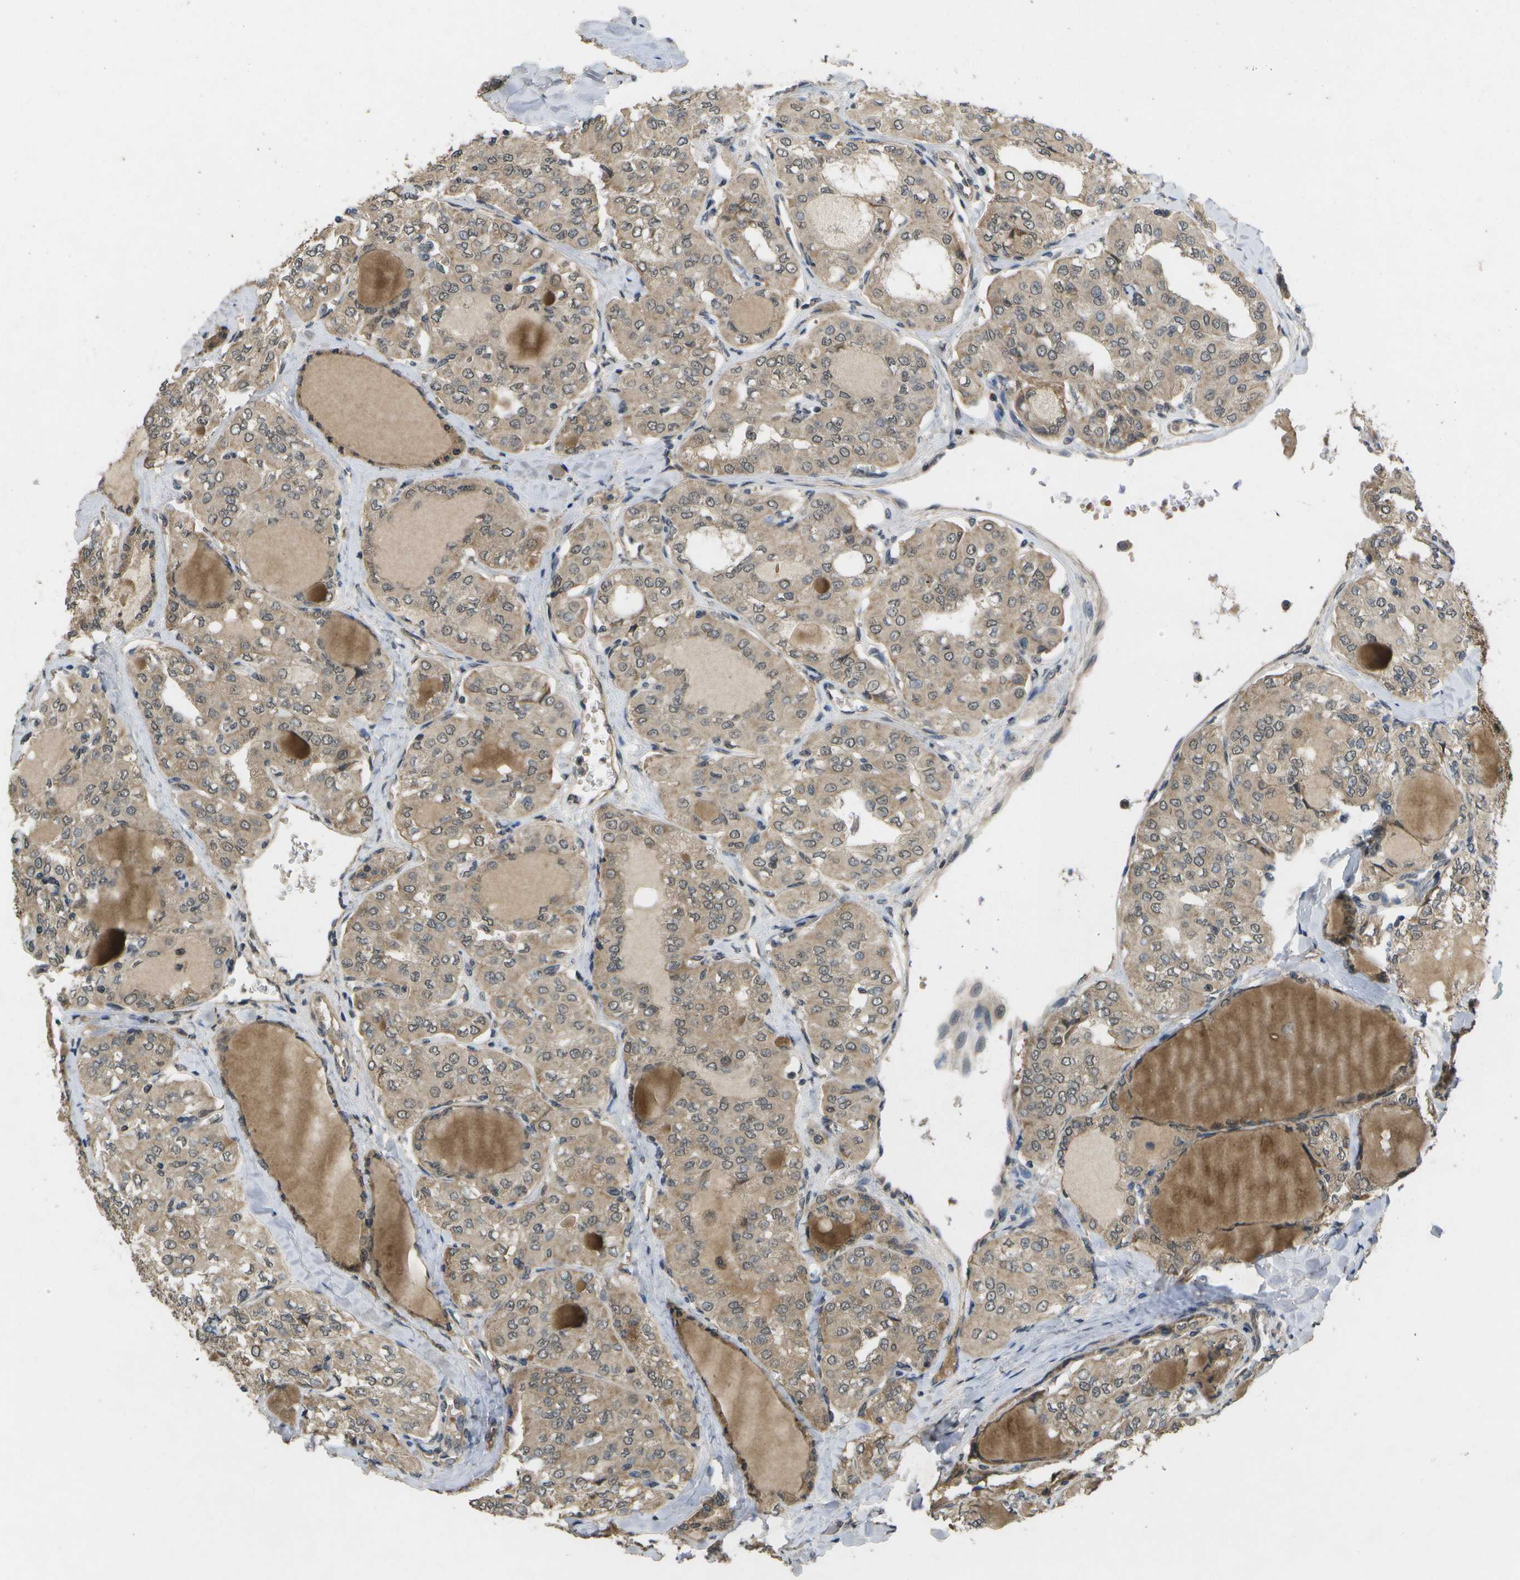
{"staining": {"intensity": "moderate", "quantity": ">75%", "location": "cytoplasmic/membranous"}, "tissue": "thyroid cancer", "cell_type": "Tumor cells", "image_type": "cancer", "snomed": [{"axis": "morphology", "description": "Papillary adenocarcinoma, NOS"}, {"axis": "topography", "description": "Thyroid gland"}], "caption": "The image shows staining of thyroid cancer (papillary adenocarcinoma), revealing moderate cytoplasmic/membranous protein staining (brown color) within tumor cells. (IHC, brightfield microscopy, high magnification).", "gene": "ALAS1", "patient": {"sex": "male", "age": 20}}